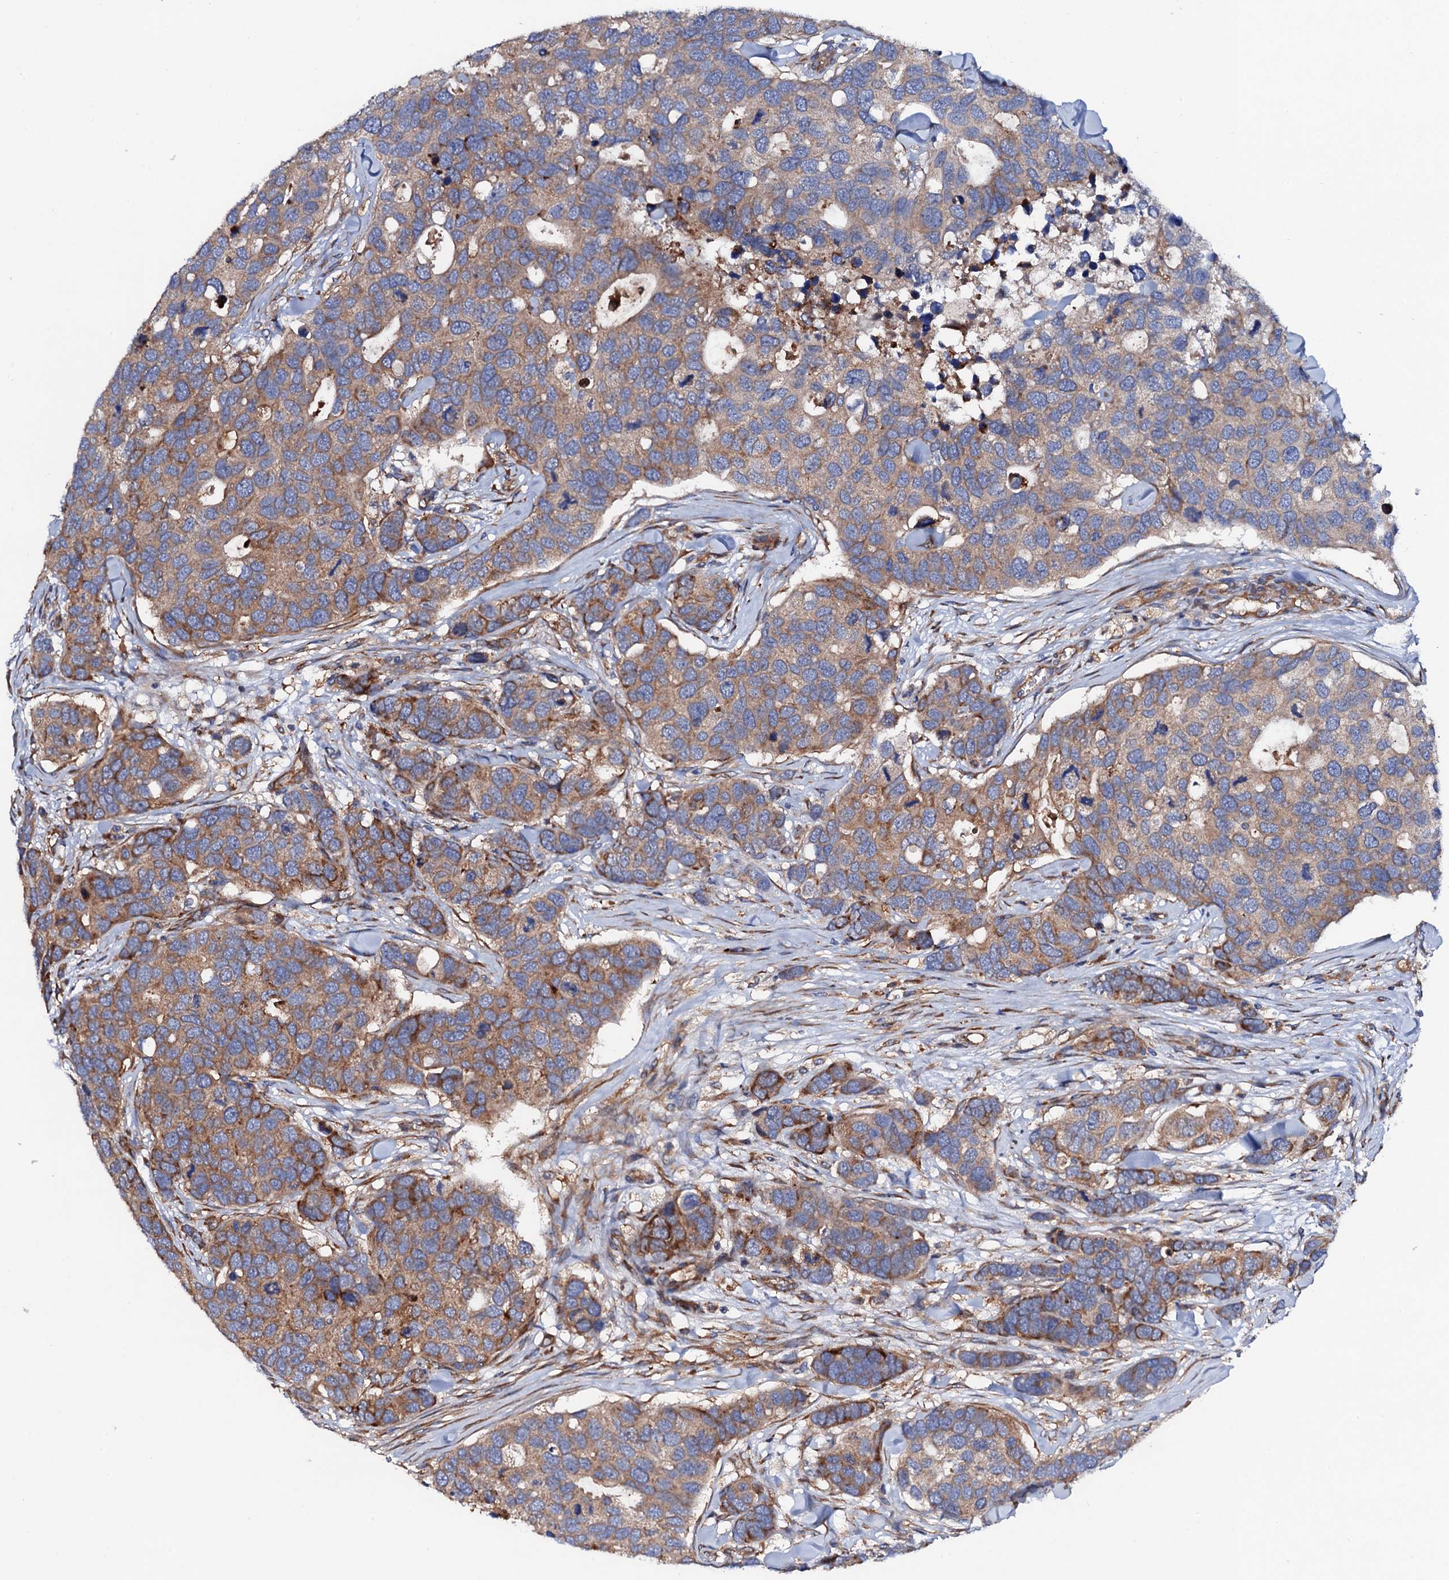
{"staining": {"intensity": "moderate", "quantity": ">75%", "location": "cytoplasmic/membranous"}, "tissue": "breast cancer", "cell_type": "Tumor cells", "image_type": "cancer", "snomed": [{"axis": "morphology", "description": "Duct carcinoma"}, {"axis": "topography", "description": "Breast"}], "caption": "Brown immunohistochemical staining in breast cancer displays moderate cytoplasmic/membranous staining in about >75% of tumor cells.", "gene": "MRPL48", "patient": {"sex": "female", "age": 83}}